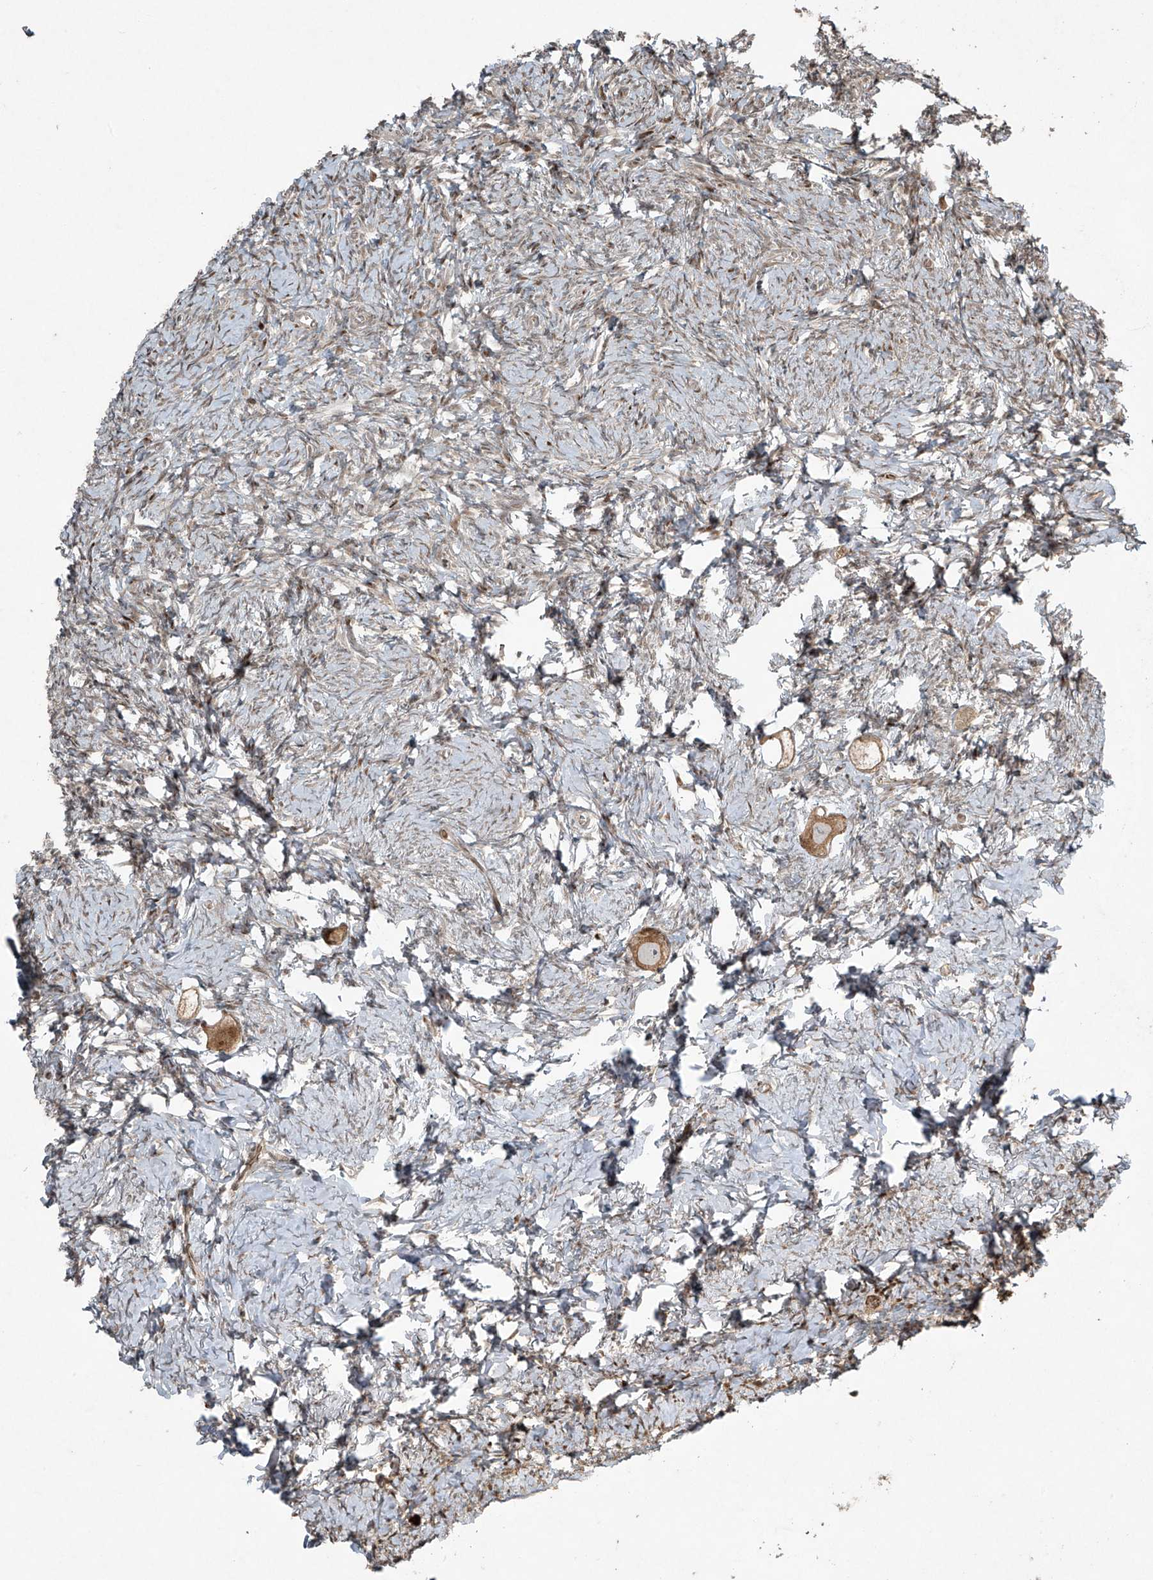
{"staining": {"intensity": "moderate", "quantity": ">75%", "location": "cytoplasmic/membranous"}, "tissue": "ovary", "cell_type": "Follicle cells", "image_type": "normal", "snomed": [{"axis": "morphology", "description": "Normal tissue, NOS"}, {"axis": "topography", "description": "Ovary"}], "caption": "Immunohistochemistry image of benign ovary: ovary stained using immunohistochemistry (IHC) reveals medium levels of moderate protein expression localized specifically in the cytoplasmic/membranous of follicle cells, appearing as a cytoplasmic/membranous brown color.", "gene": "TTC22", "patient": {"sex": "female", "age": 27}}